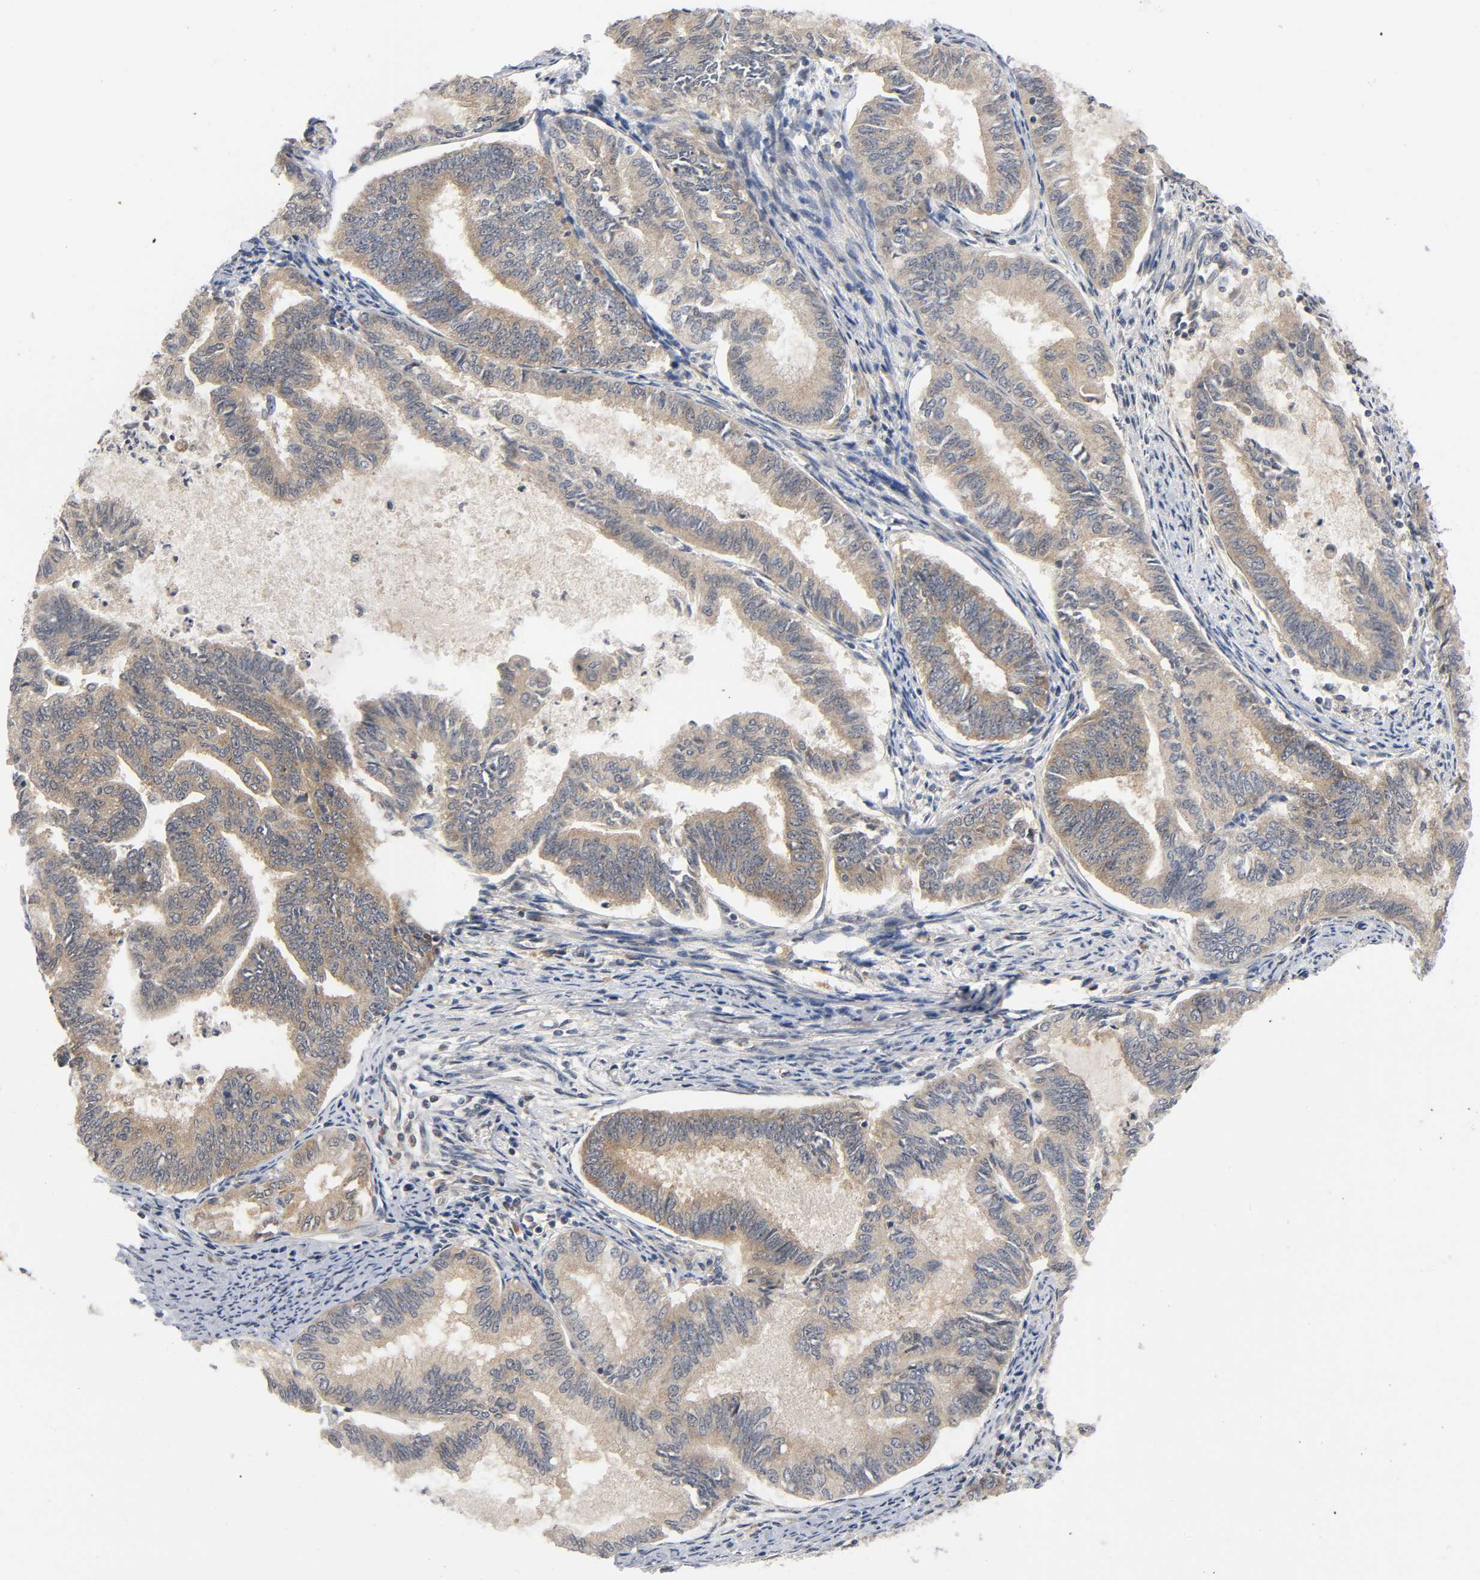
{"staining": {"intensity": "moderate", "quantity": ">75%", "location": "cytoplasmic/membranous"}, "tissue": "endometrial cancer", "cell_type": "Tumor cells", "image_type": "cancer", "snomed": [{"axis": "morphology", "description": "Adenocarcinoma, NOS"}, {"axis": "topography", "description": "Endometrium"}], "caption": "Human endometrial cancer stained with a protein marker shows moderate staining in tumor cells.", "gene": "MAPK8", "patient": {"sex": "female", "age": 86}}